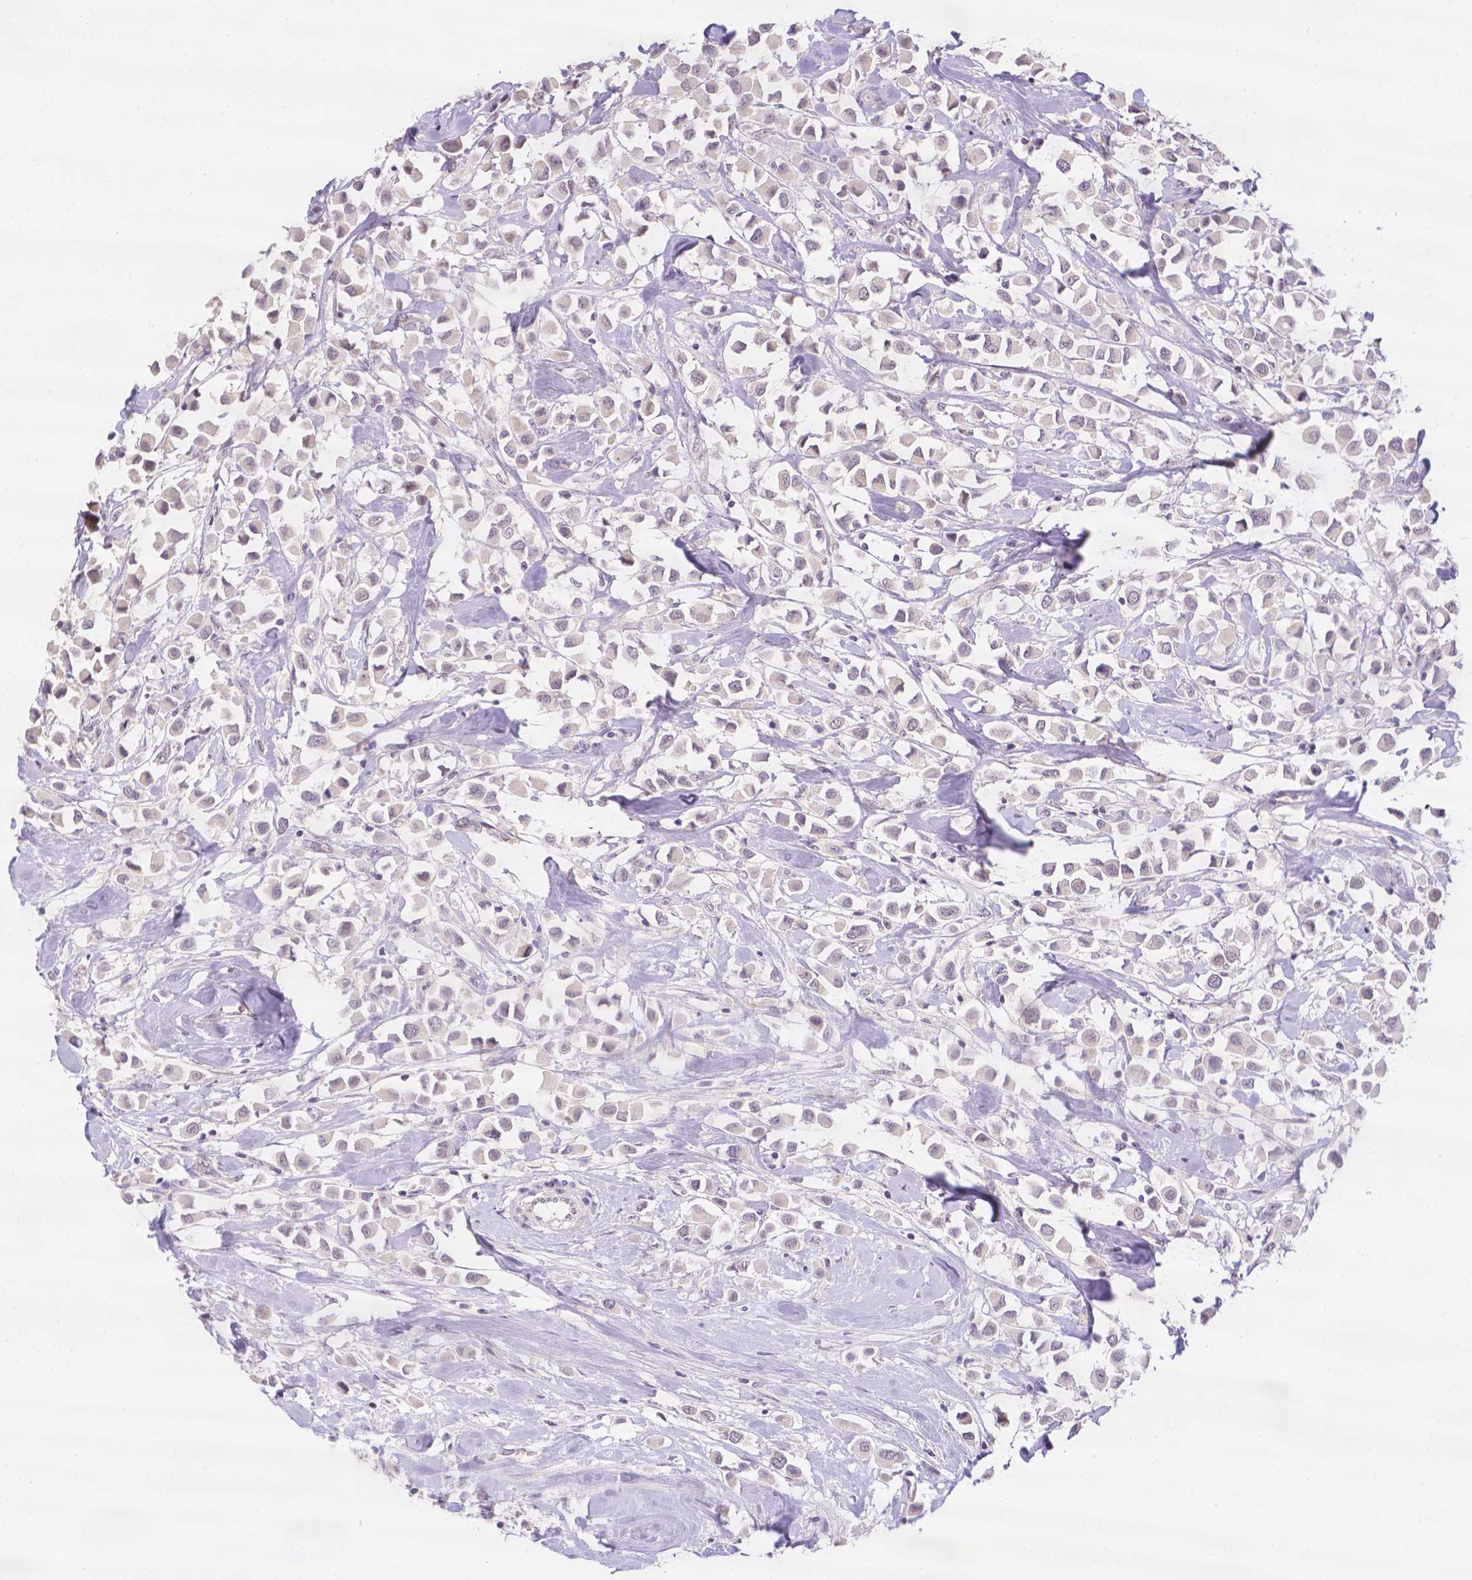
{"staining": {"intensity": "negative", "quantity": "none", "location": "none"}, "tissue": "breast cancer", "cell_type": "Tumor cells", "image_type": "cancer", "snomed": [{"axis": "morphology", "description": "Duct carcinoma"}, {"axis": "topography", "description": "Breast"}], "caption": "Histopathology image shows no protein staining in tumor cells of invasive ductal carcinoma (breast) tissue. The staining is performed using DAB (3,3'-diaminobenzidine) brown chromogen with nuclei counter-stained in using hematoxylin.", "gene": "ZNF280B", "patient": {"sex": "female", "age": 61}}